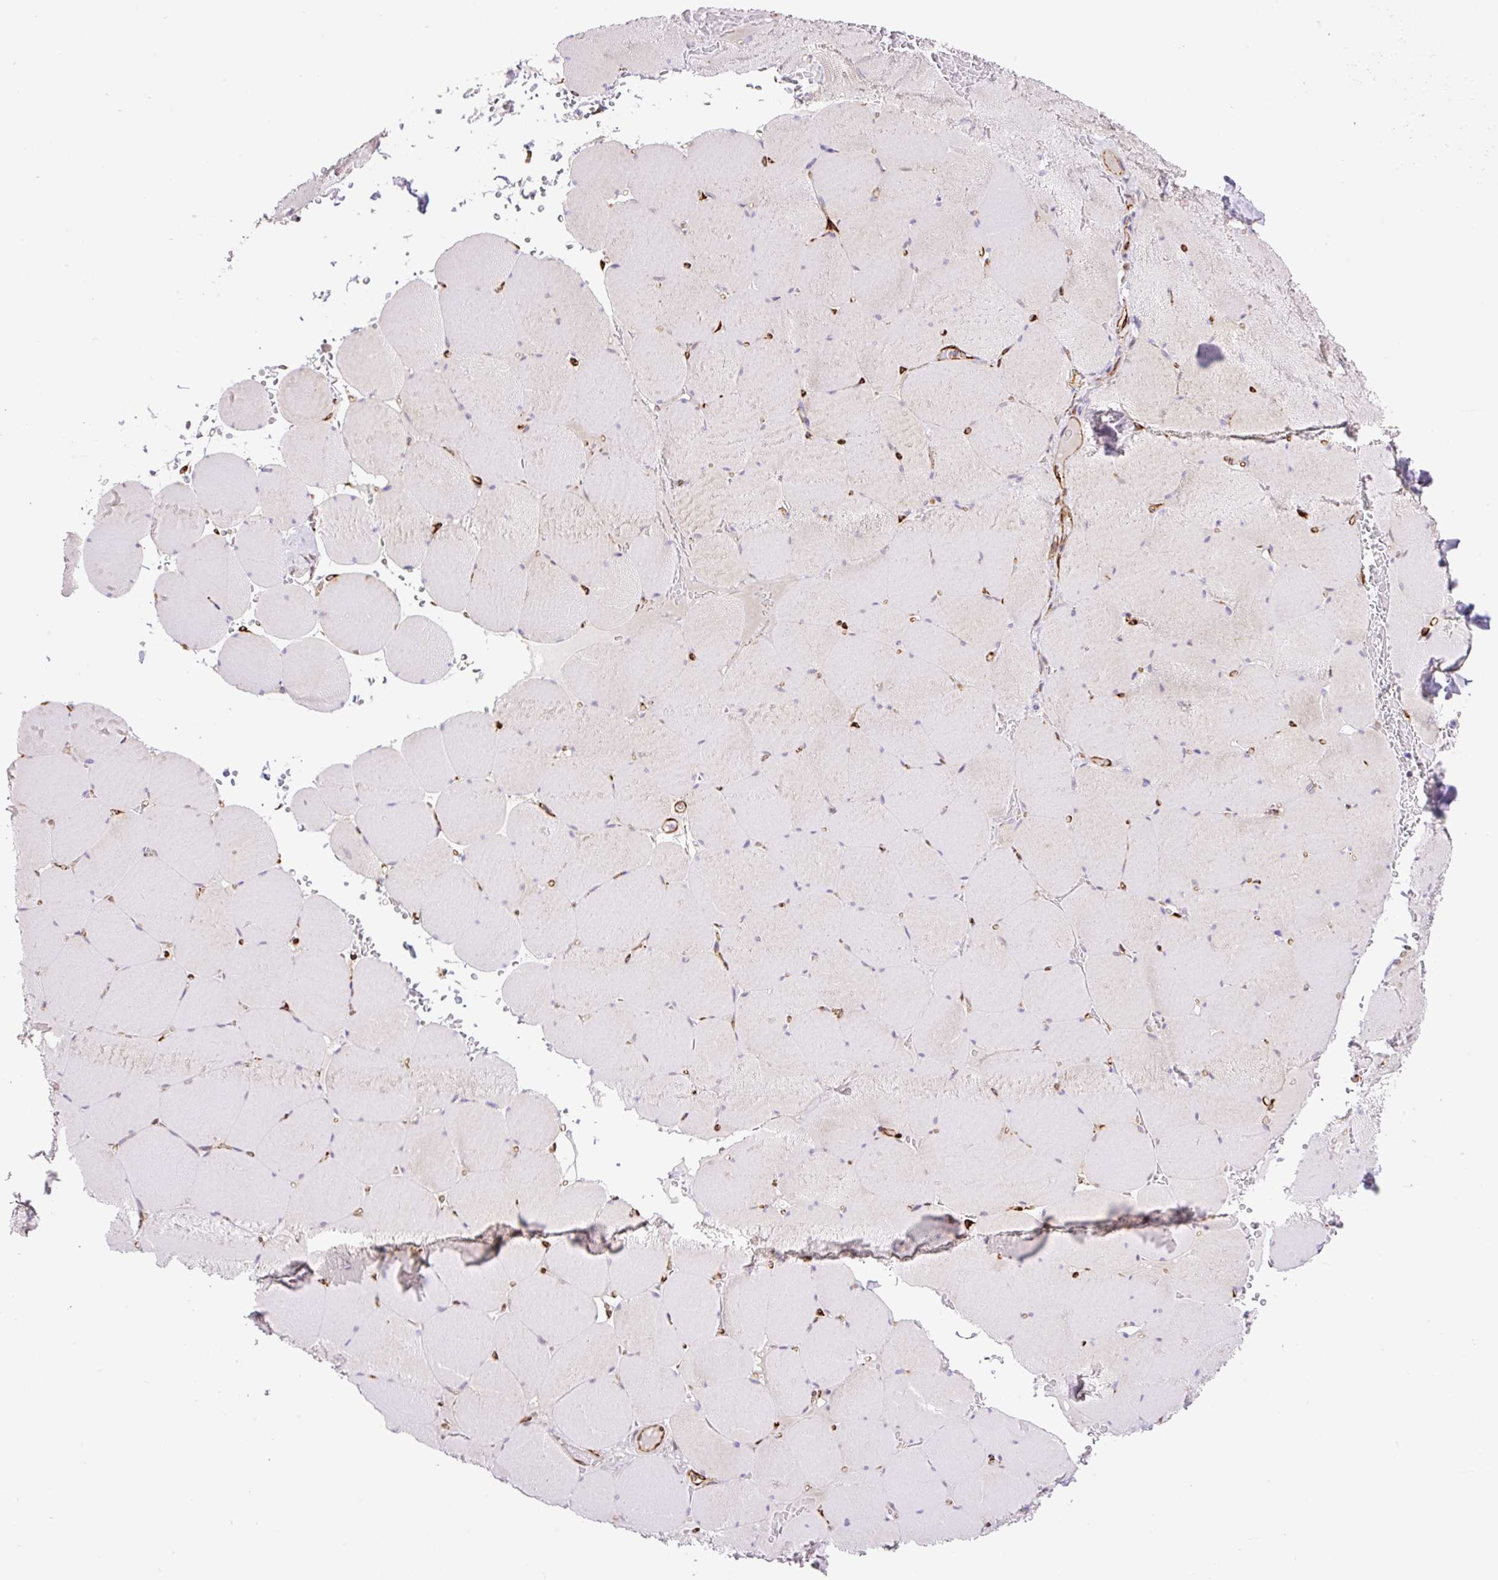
{"staining": {"intensity": "weak", "quantity": "25%-75%", "location": "cytoplasmic/membranous"}, "tissue": "skeletal muscle", "cell_type": "Myocytes", "image_type": "normal", "snomed": [{"axis": "morphology", "description": "Normal tissue, NOS"}, {"axis": "topography", "description": "Skeletal muscle"}, {"axis": "topography", "description": "Head-Neck"}], "caption": "Immunohistochemistry (IHC) image of normal skeletal muscle: human skeletal muscle stained using immunohistochemistry (IHC) reveals low levels of weak protein expression localized specifically in the cytoplasmic/membranous of myocytes, appearing as a cytoplasmic/membranous brown color.", "gene": "RAB30", "patient": {"sex": "male", "age": 66}}